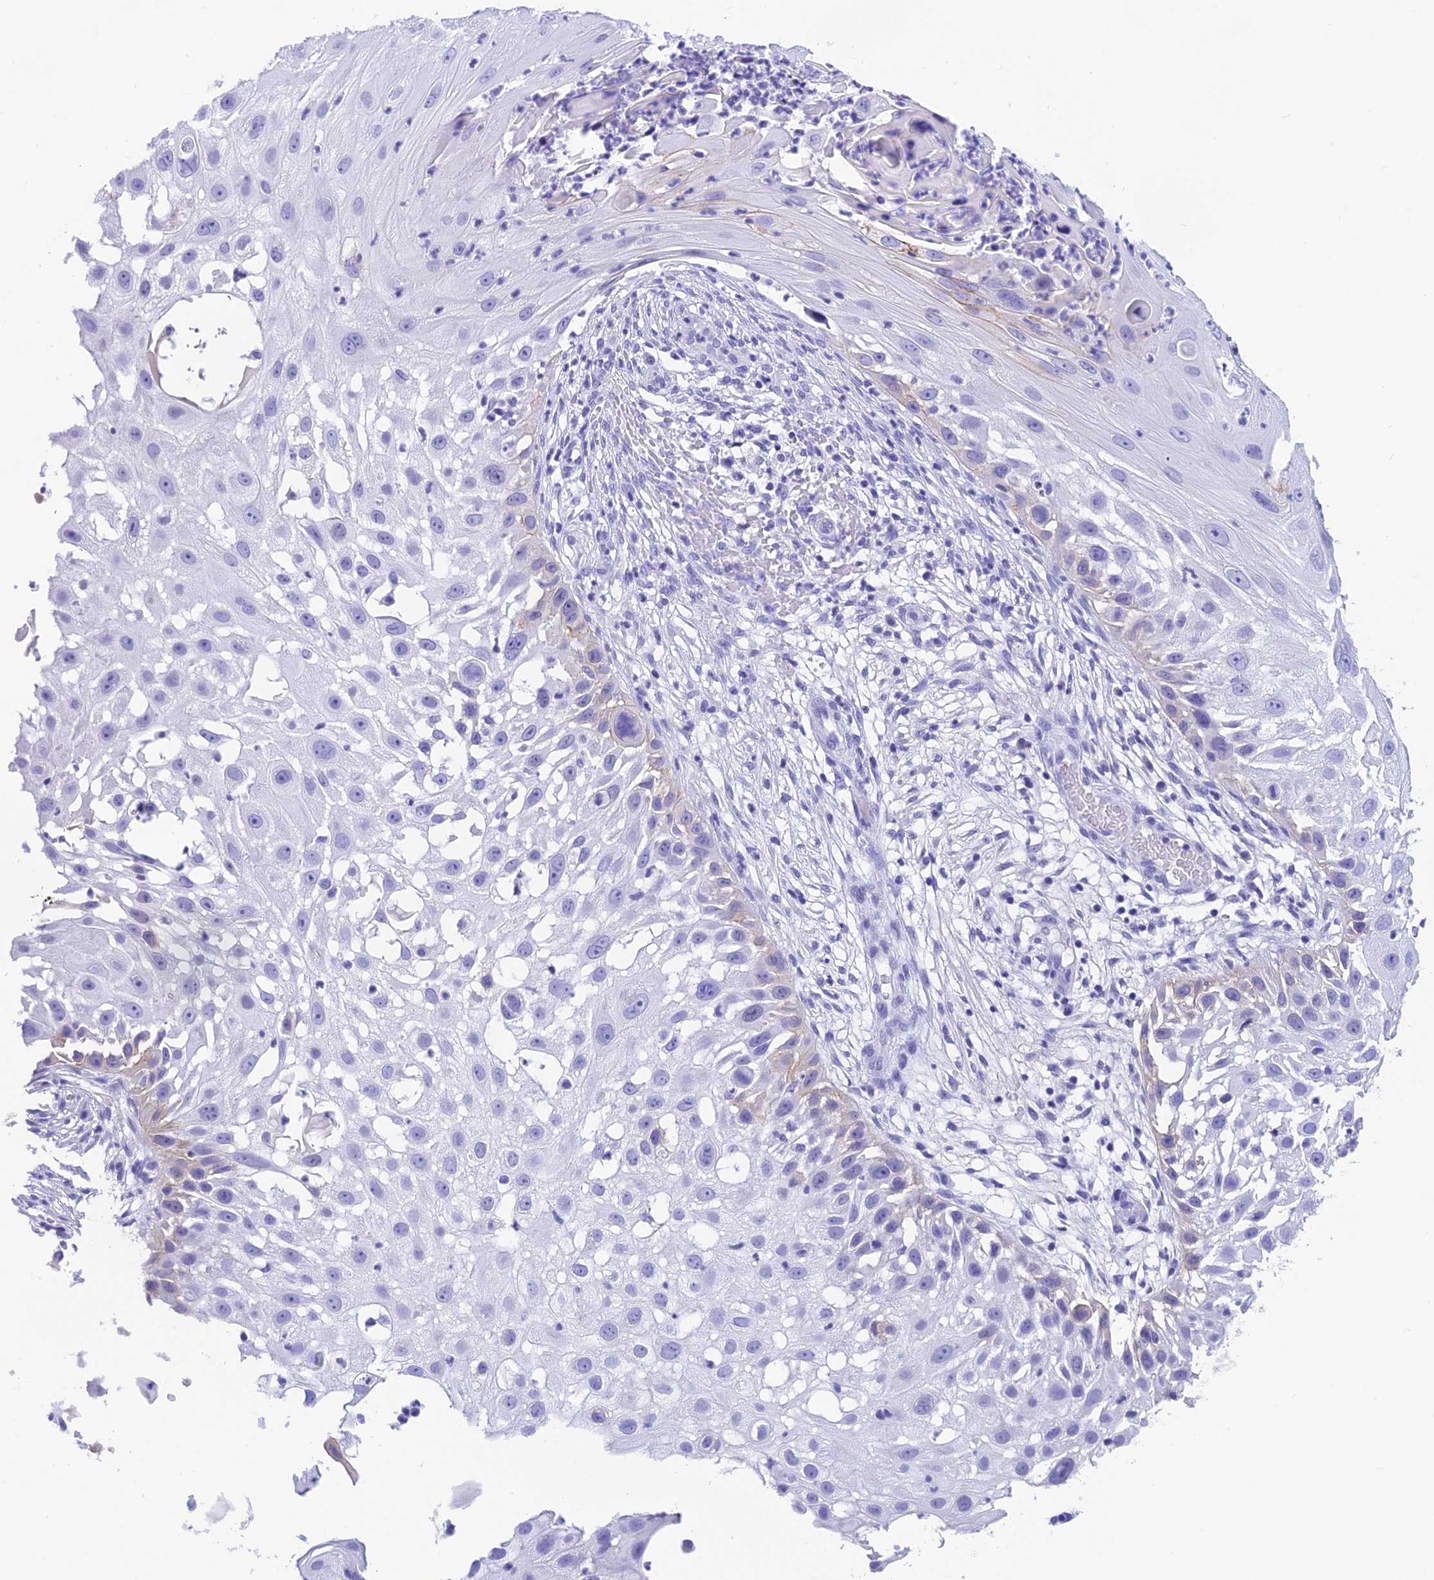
{"staining": {"intensity": "negative", "quantity": "none", "location": "none"}, "tissue": "skin cancer", "cell_type": "Tumor cells", "image_type": "cancer", "snomed": [{"axis": "morphology", "description": "Squamous cell carcinoma, NOS"}, {"axis": "topography", "description": "Skin"}], "caption": "There is no significant positivity in tumor cells of skin squamous cell carcinoma.", "gene": "KDELR3", "patient": {"sex": "female", "age": 44}}